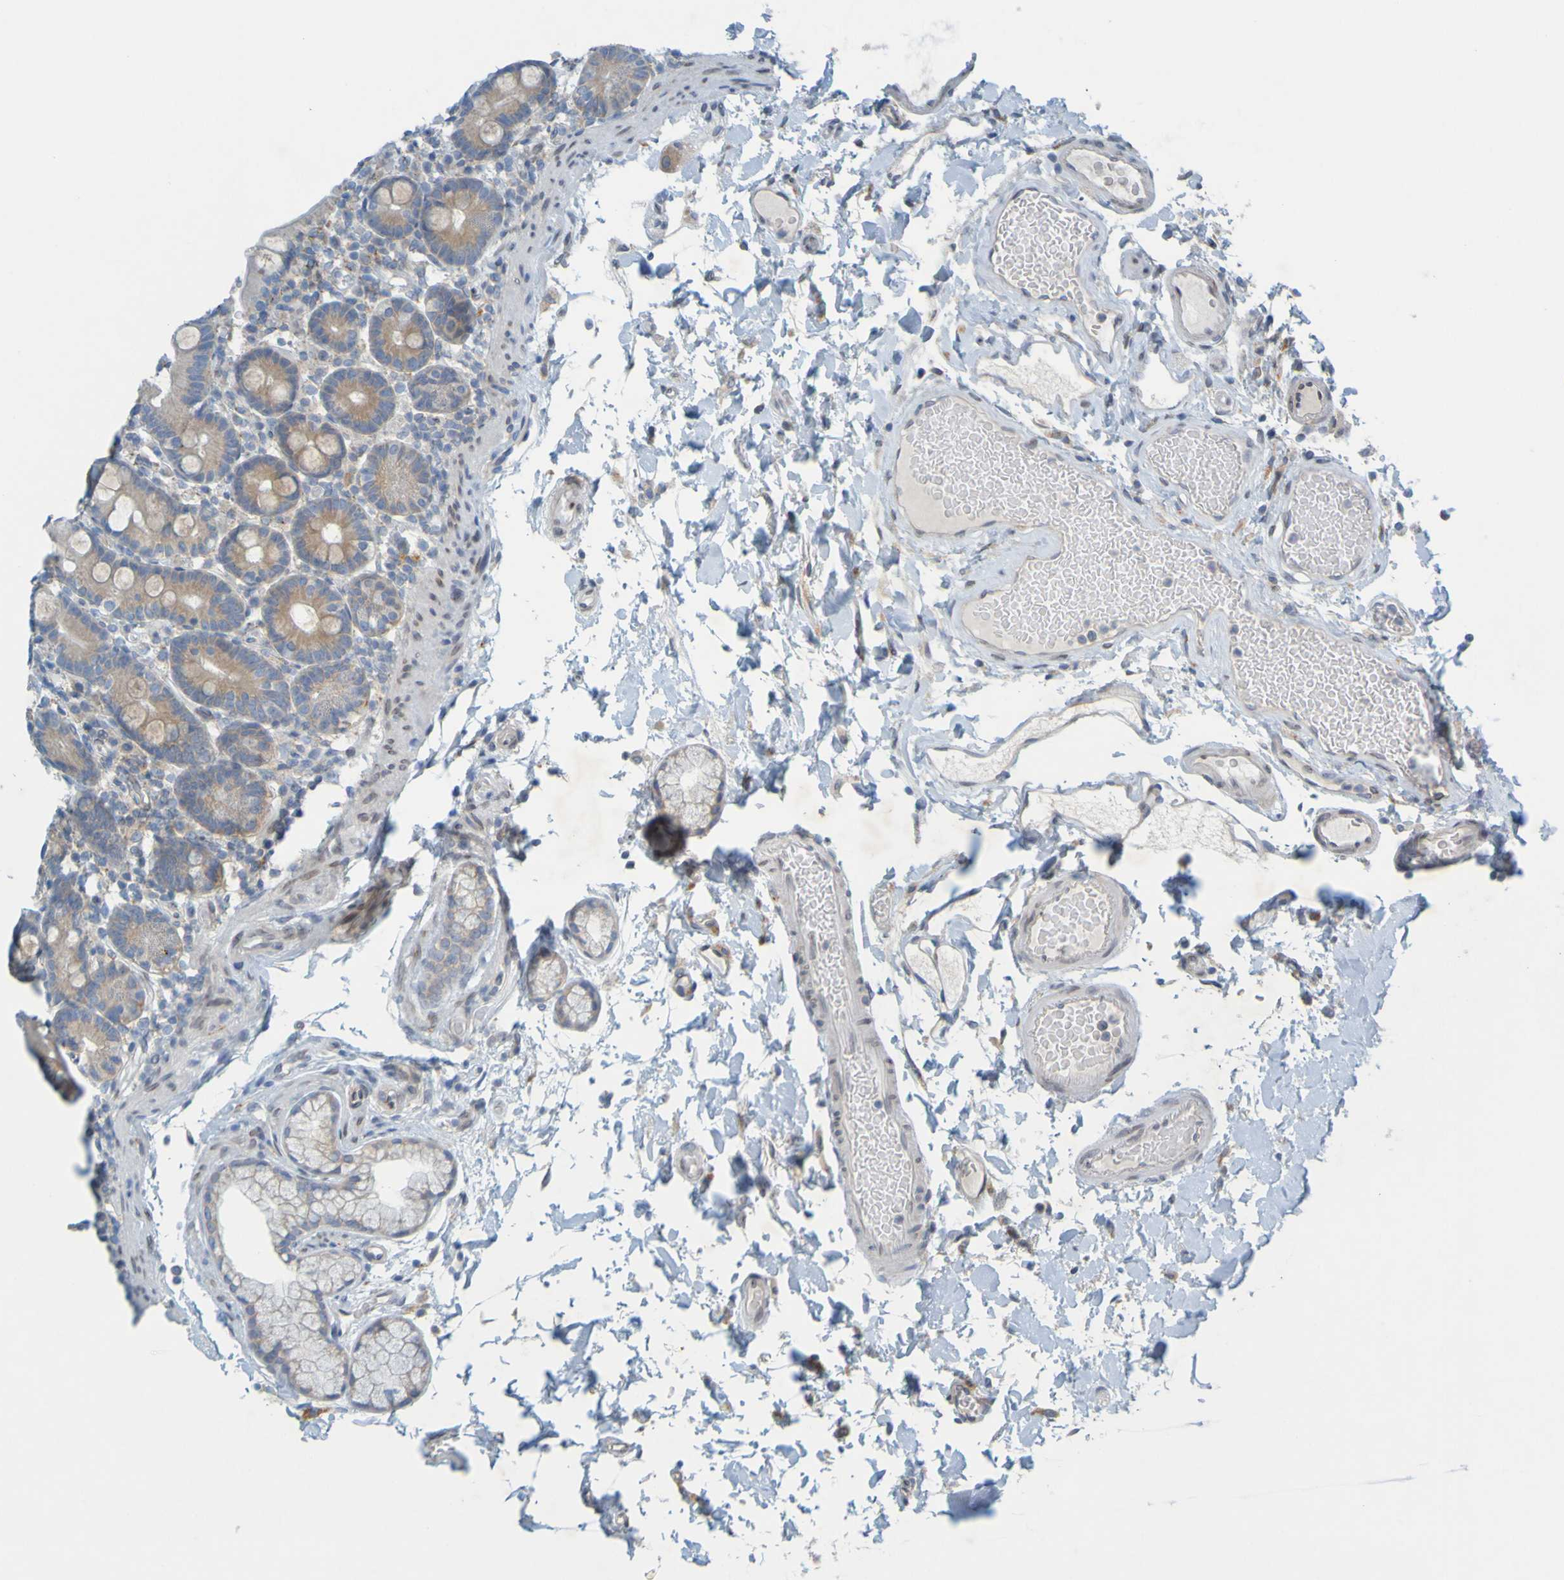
{"staining": {"intensity": "weak", "quantity": ">75%", "location": "cytoplasmic/membranous"}, "tissue": "duodenum", "cell_type": "Glandular cells", "image_type": "normal", "snomed": [{"axis": "morphology", "description": "Normal tissue, NOS"}, {"axis": "topography", "description": "Small intestine, NOS"}], "caption": "Human duodenum stained for a protein (brown) shows weak cytoplasmic/membranous positive expression in approximately >75% of glandular cells.", "gene": "MAG", "patient": {"sex": "female", "age": 71}}